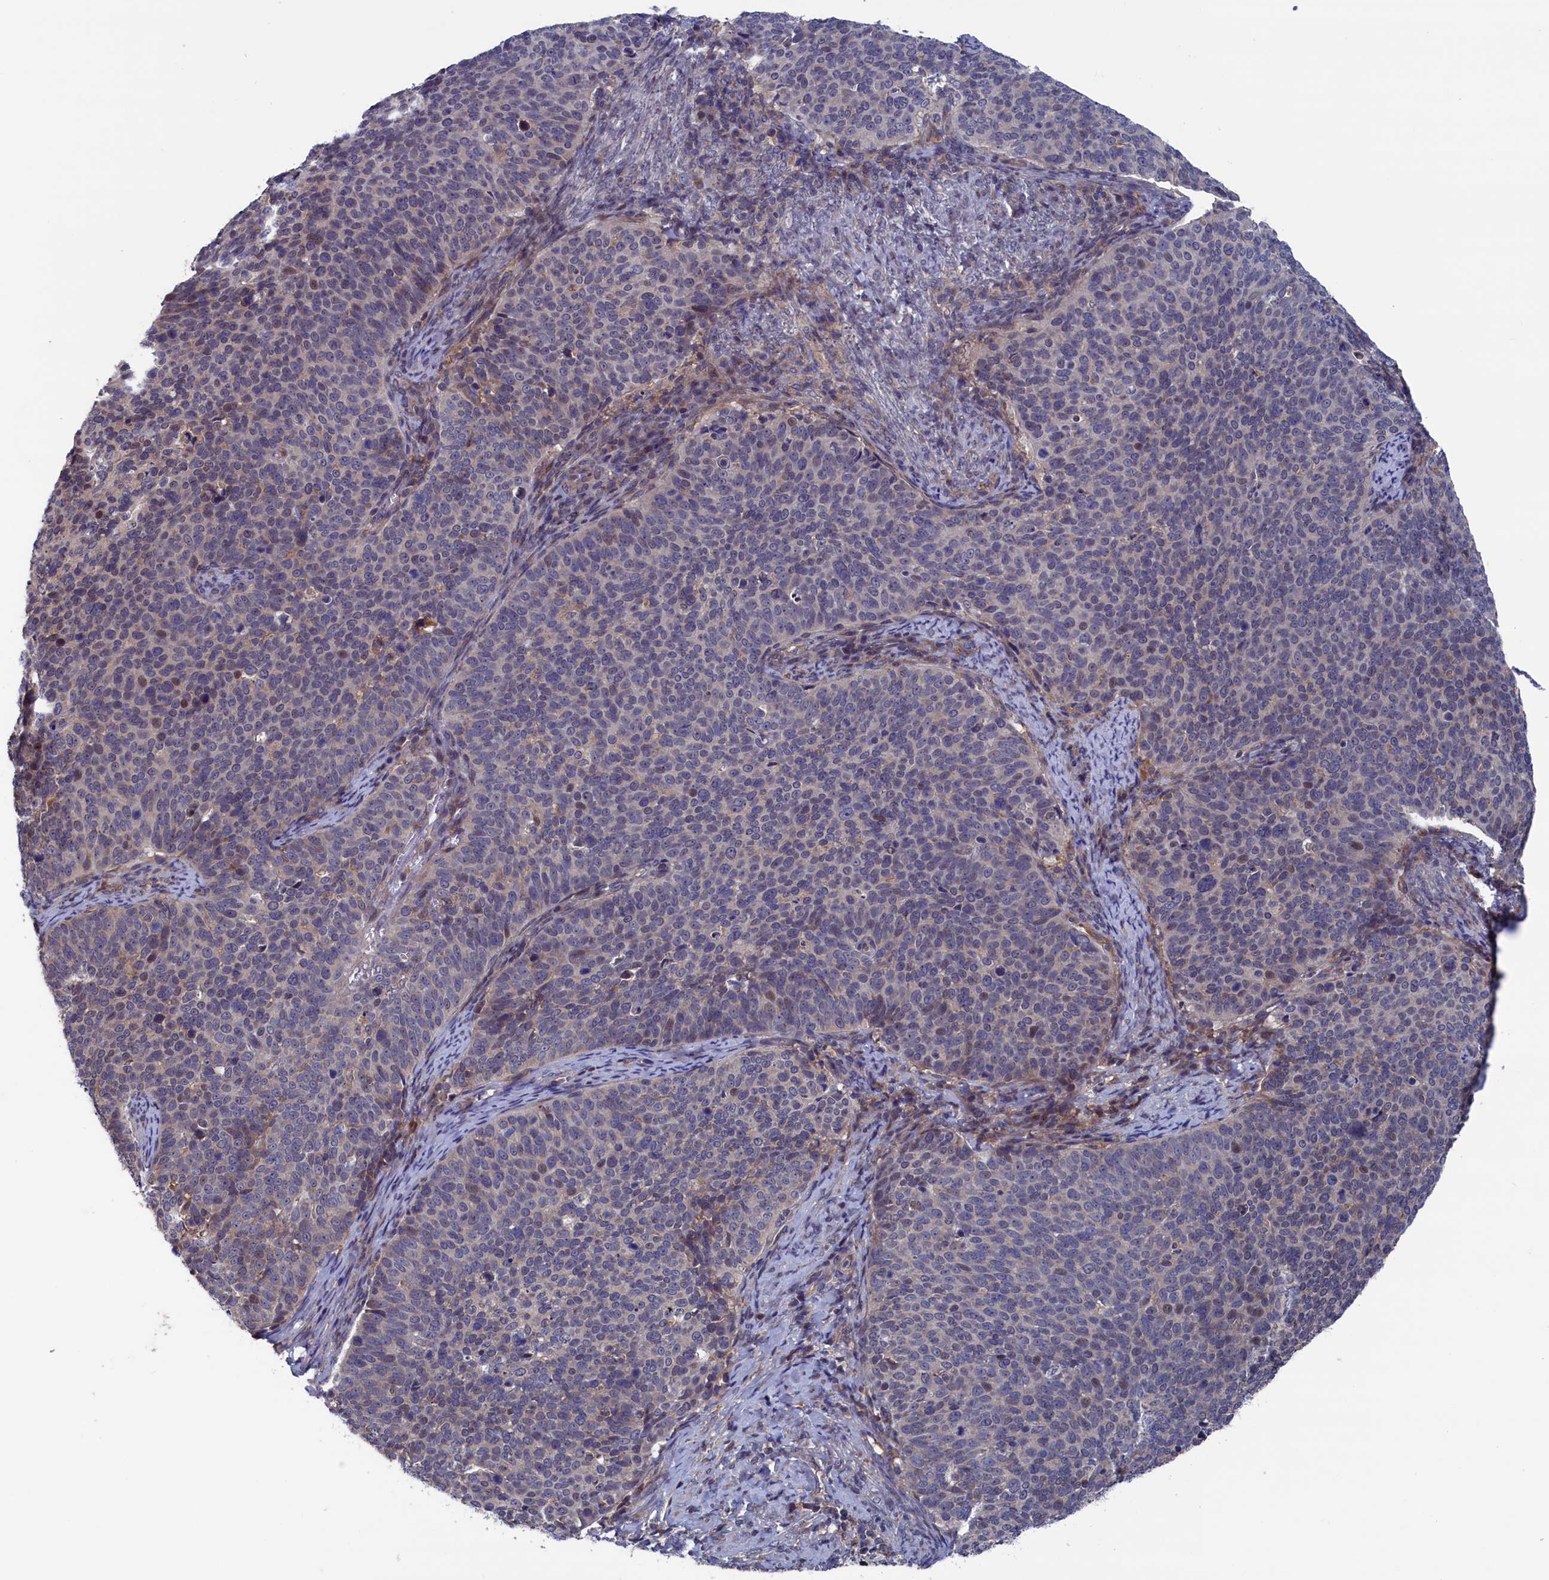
{"staining": {"intensity": "negative", "quantity": "none", "location": "none"}, "tissue": "cervical cancer", "cell_type": "Tumor cells", "image_type": "cancer", "snomed": [{"axis": "morphology", "description": "Normal tissue, NOS"}, {"axis": "morphology", "description": "Squamous cell carcinoma, NOS"}, {"axis": "topography", "description": "Cervix"}], "caption": "The image shows no staining of tumor cells in cervical cancer (squamous cell carcinoma). (Stains: DAB immunohistochemistry with hematoxylin counter stain, Microscopy: brightfield microscopy at high magnification).", "gene": "SPATA13", "patient": {"sex": "female", "age": 39}}